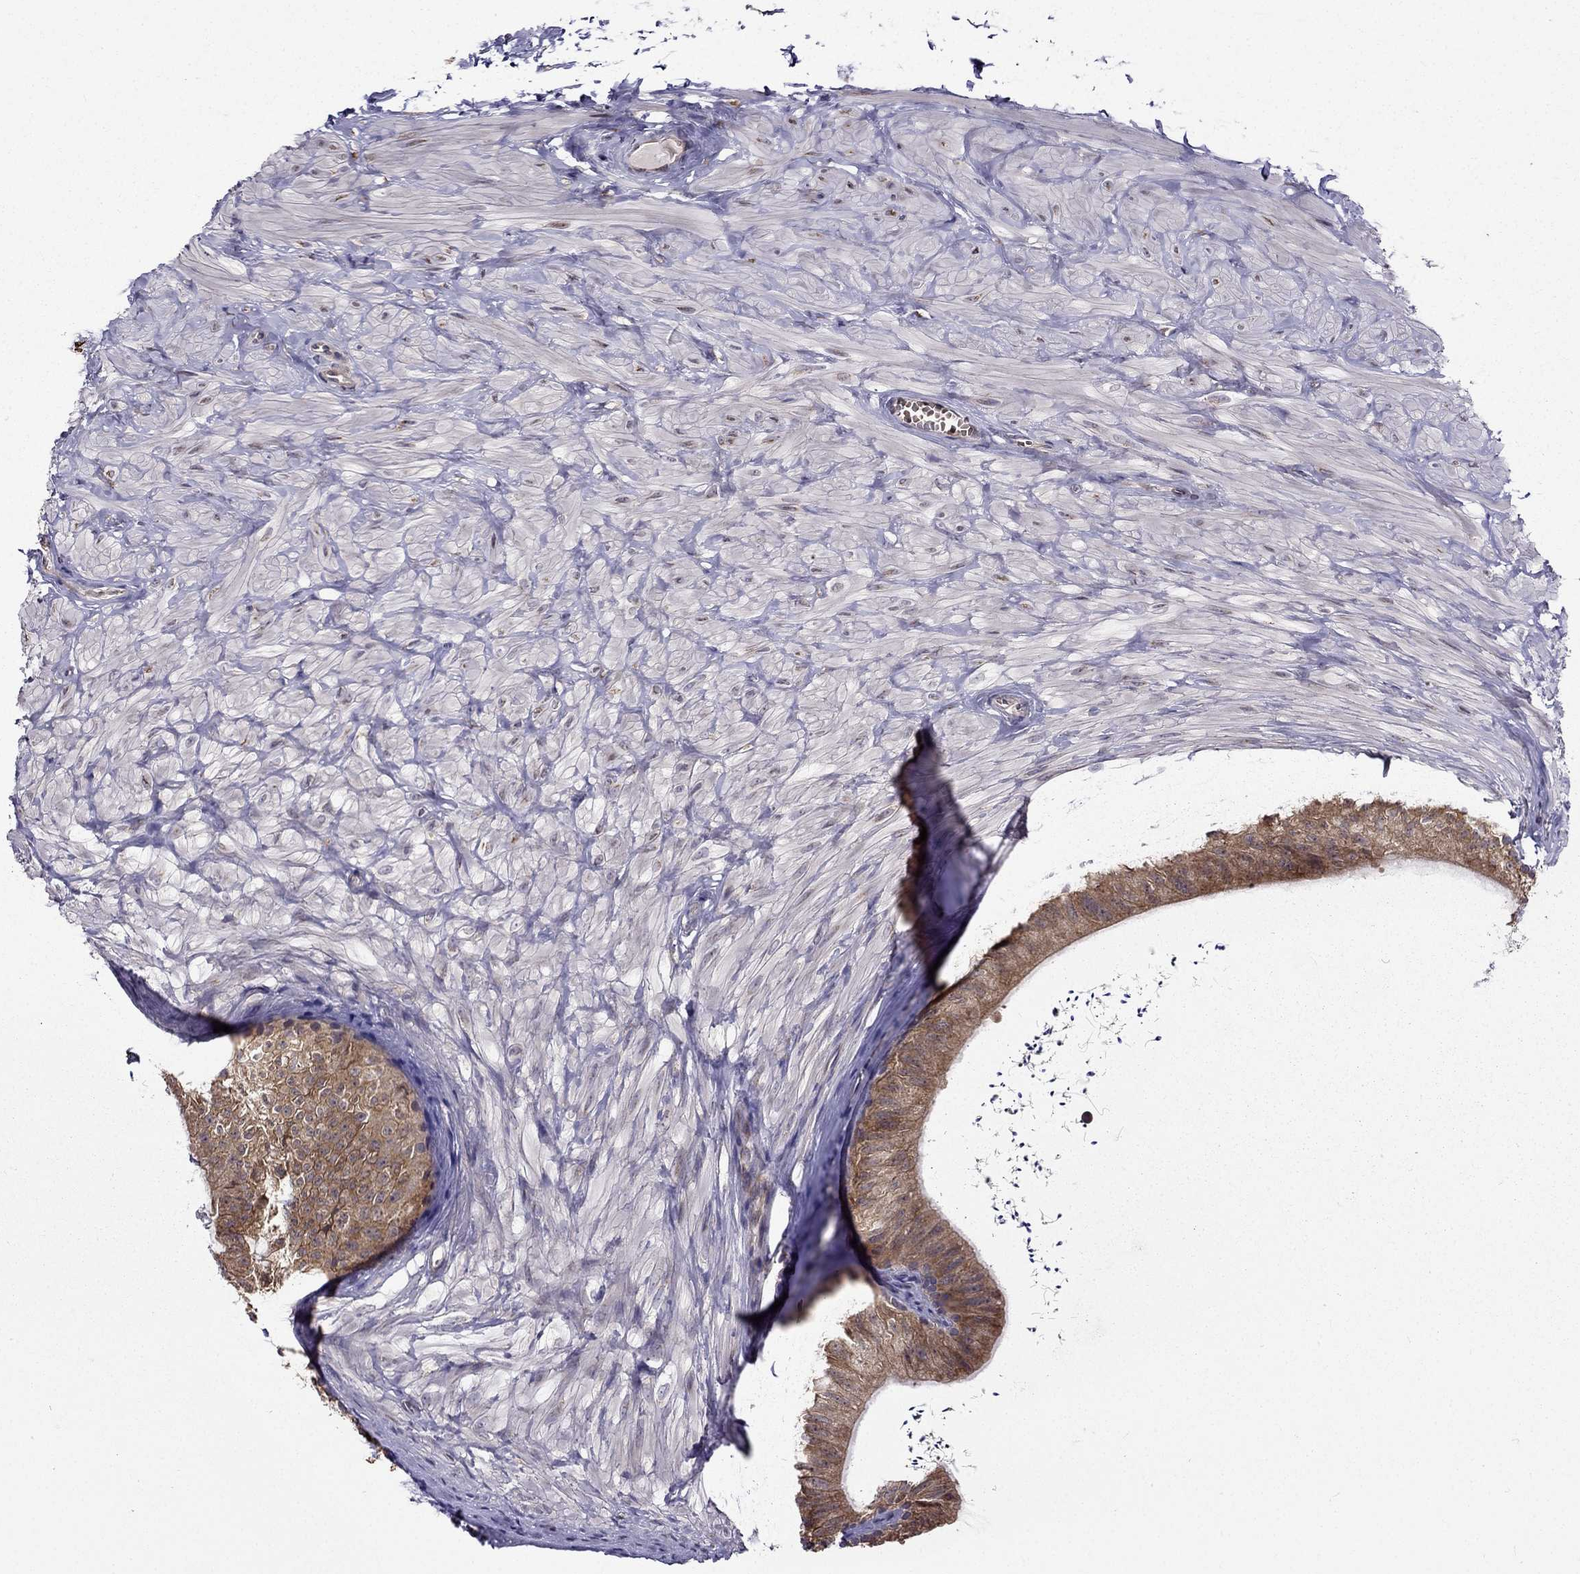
{"staining": {"intensity": "moderate", "quantity": ">75%", "location": "cytoplasmic/membranous"}, "tissue": "epididymis", "cell_type": "Glandular cells", "image_type": "normal", "snomed": [{"axis": "morphology", "description": "Normal tissue, NOS"}, {"axis": "topography", "description": "Epididymis"}], "caption": "A brown stain labels moderate cytoplasmic/membranous expression of a protein in glandular cells of normal human epididymis. The staining was performed using DAB to visualize the protein expression in brown, while the nuclei were stained in blue with hematoxylin (Magnification: 20x).", "gene": "ARHGEF28", "patient": {"sex": "male", "age": 32}}